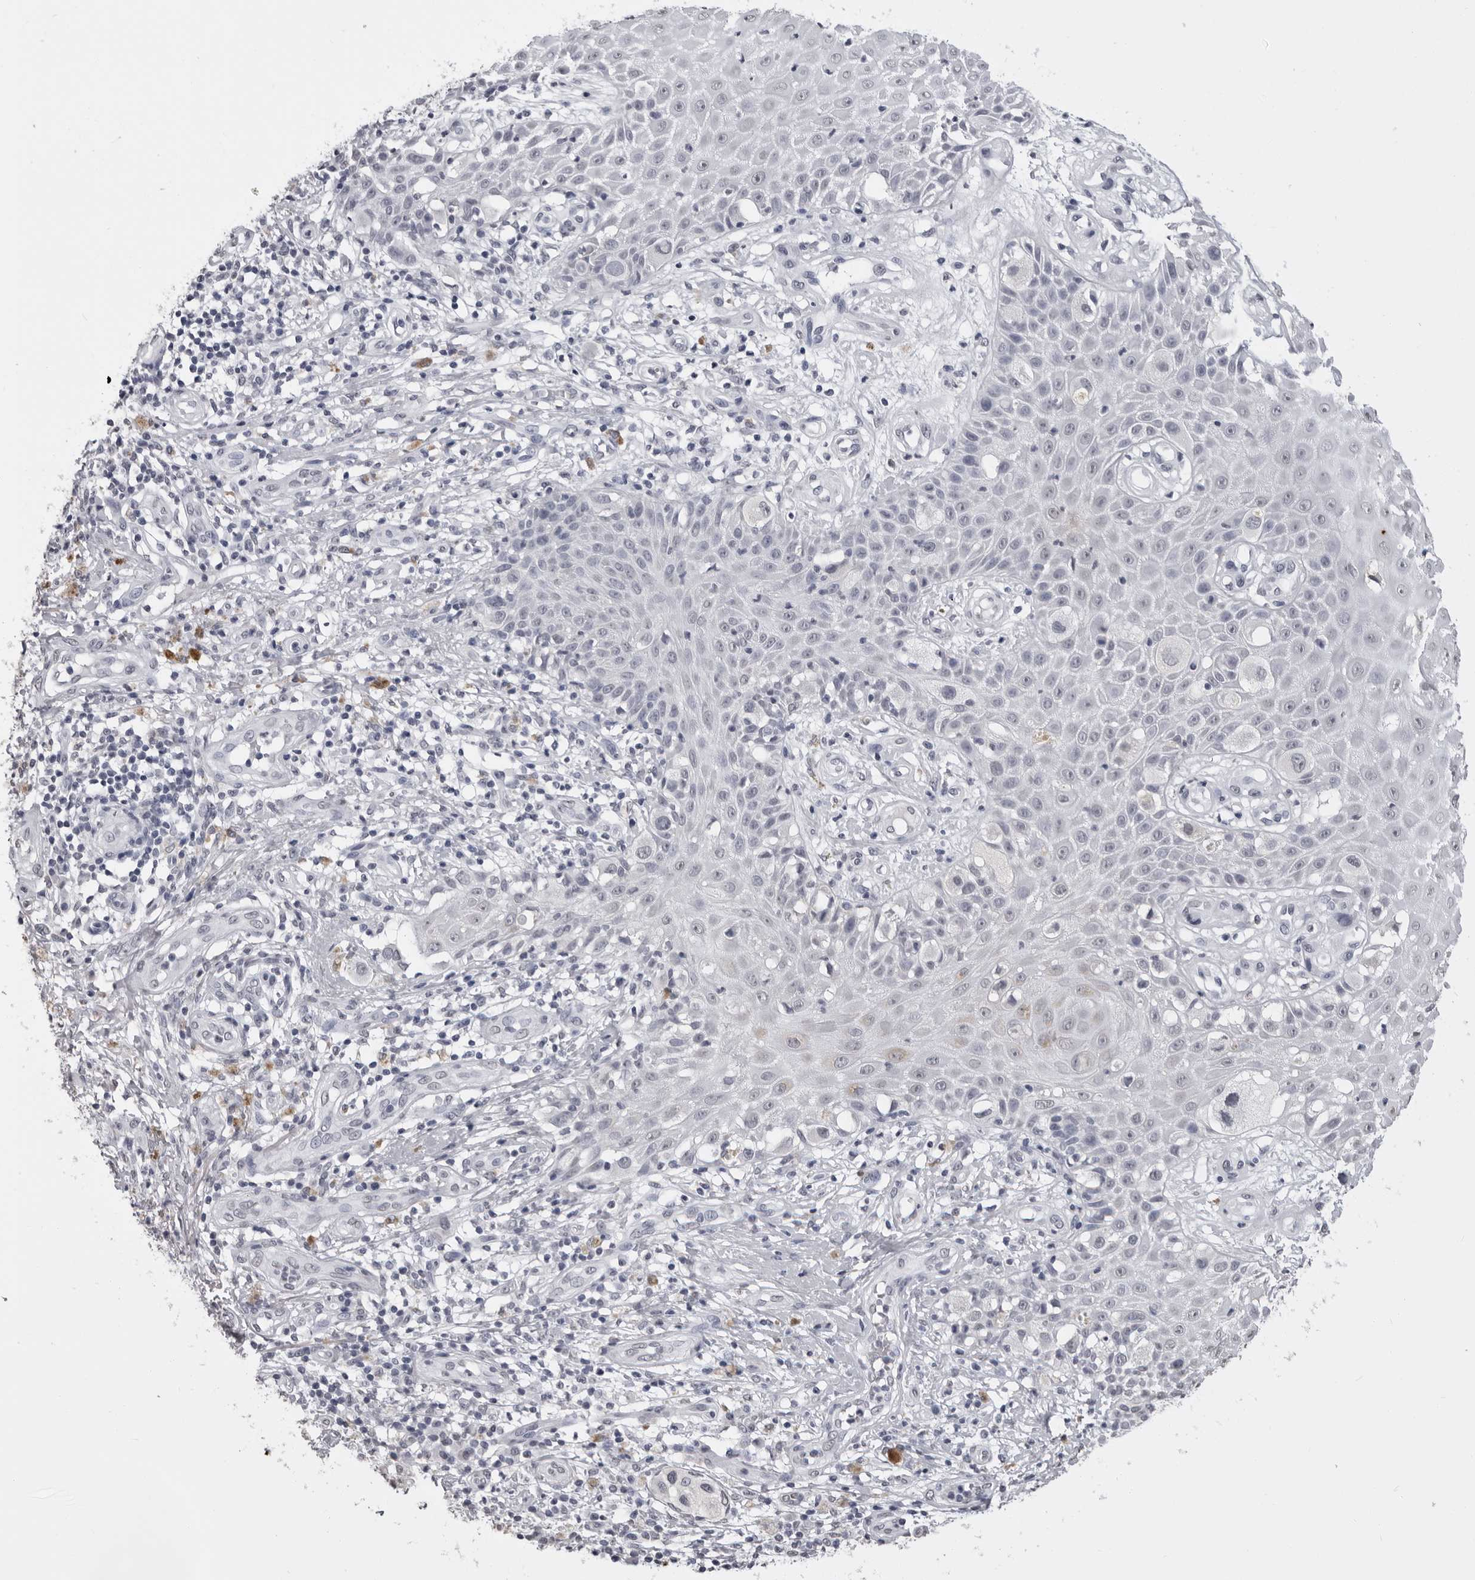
{"staining": {"intensity": "negative", "quantity": "none", "location": "none"}, "tissue": "melanoma", "cell_type": "Tumor cells", "image_type": "cancer", "snomed": [{"axis": "morphology", "description": "Malignant melanoma, NOS"}, {"axis": "topography", "description": "Skin"}], "caption": "An IHC micrograph of melanoma is shown. There is no staining in tumor cells of melanoma.", "gene": "HEPACAM", "patient": {"sex": "female", "age": 81}}